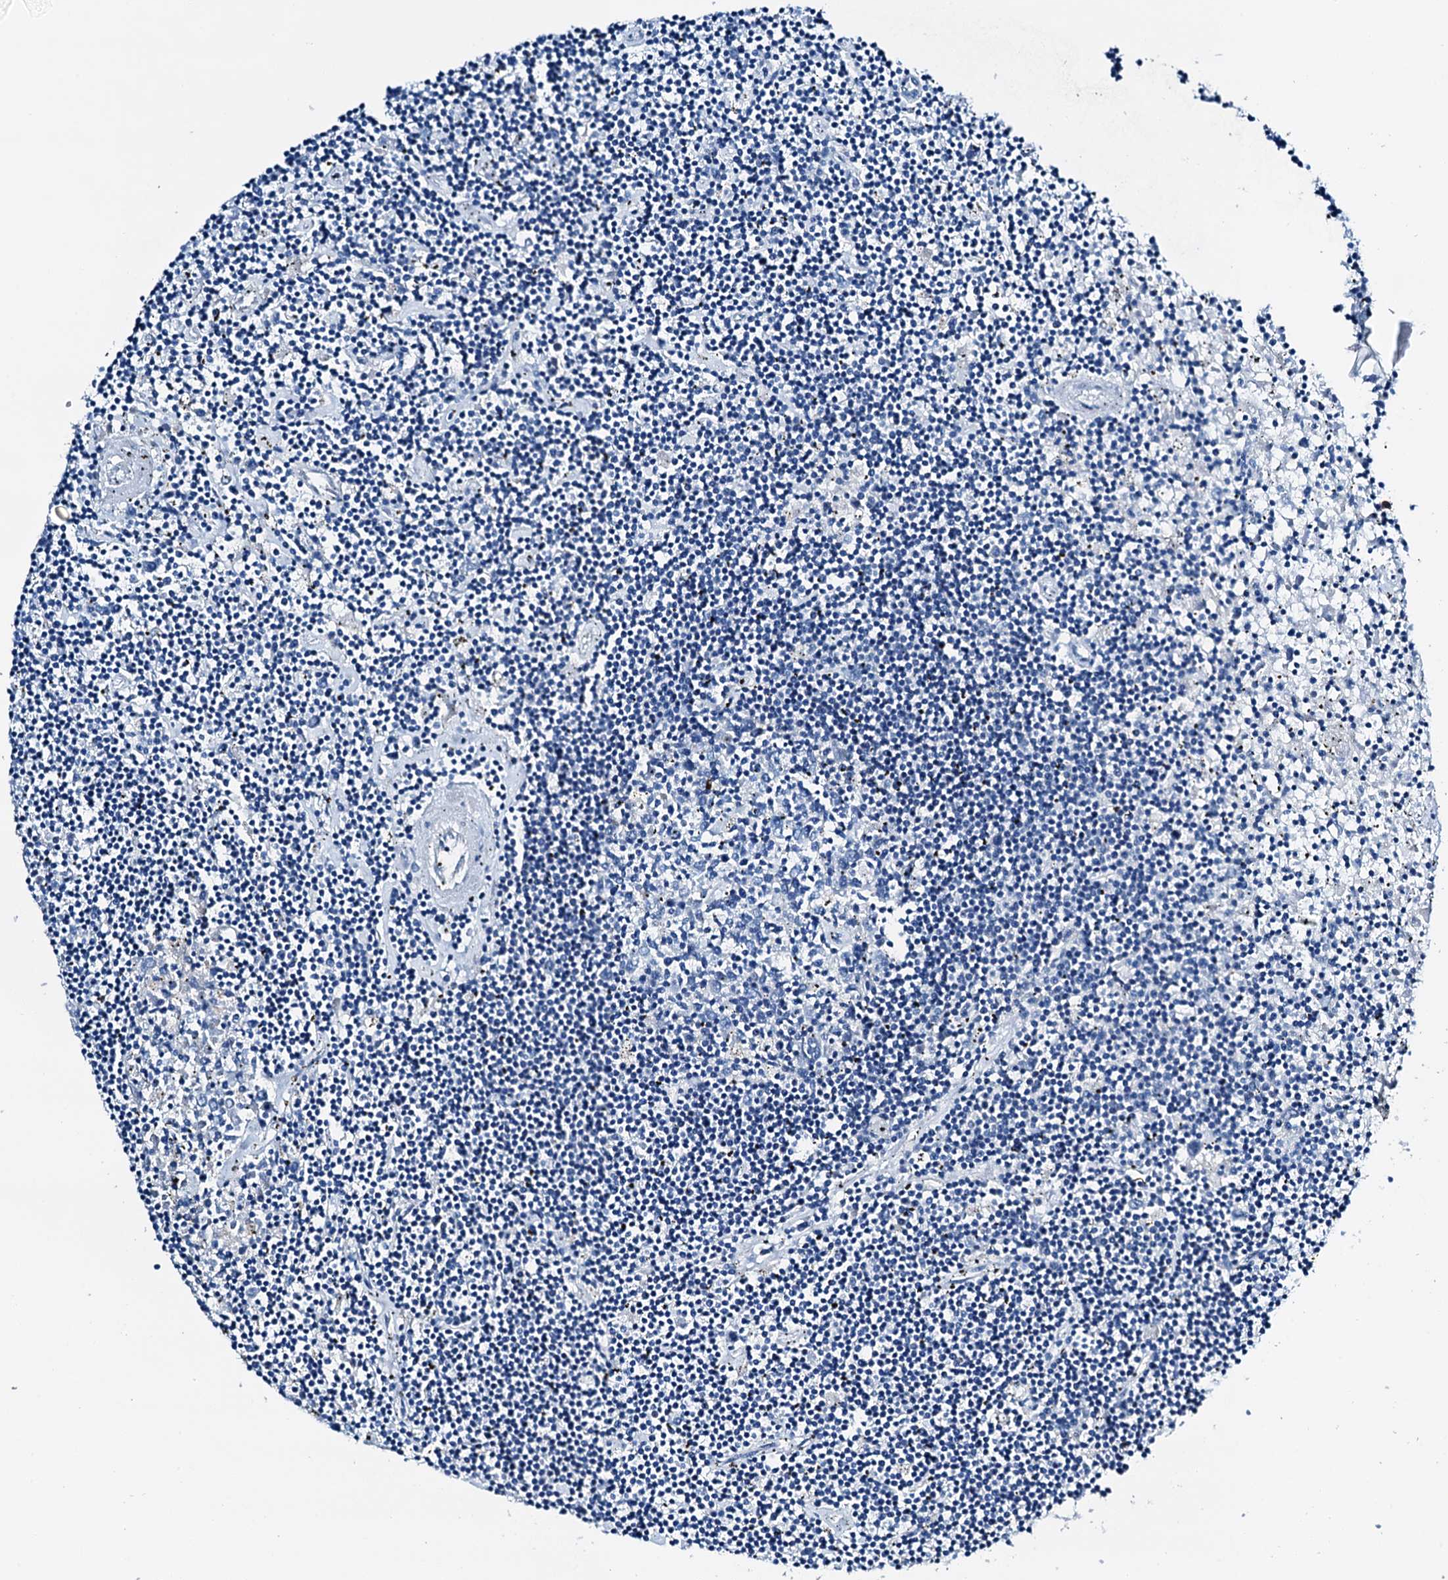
{"staining": {"intensity": "negative", "quantity": "none", "location": "none"}, "tissue": "lymphoma", "cell_type": "Tumor cells", "image_type": "cancer", "snomed": [{"axis": "morphology", "description": "Malignant lymphoma, non-Hodgkin's type, Low grade"}, {"axis": "topography", "description": "Spleen"}], "caption": "High power microscopy micrograph of an IHC image of malignant lymphoma, non-Hodgkin's type (low-grade), revealing no significant expression in tumor cells.", "gene": "C1QTNF4", "patient": {"sex": "male", "age": 76}}